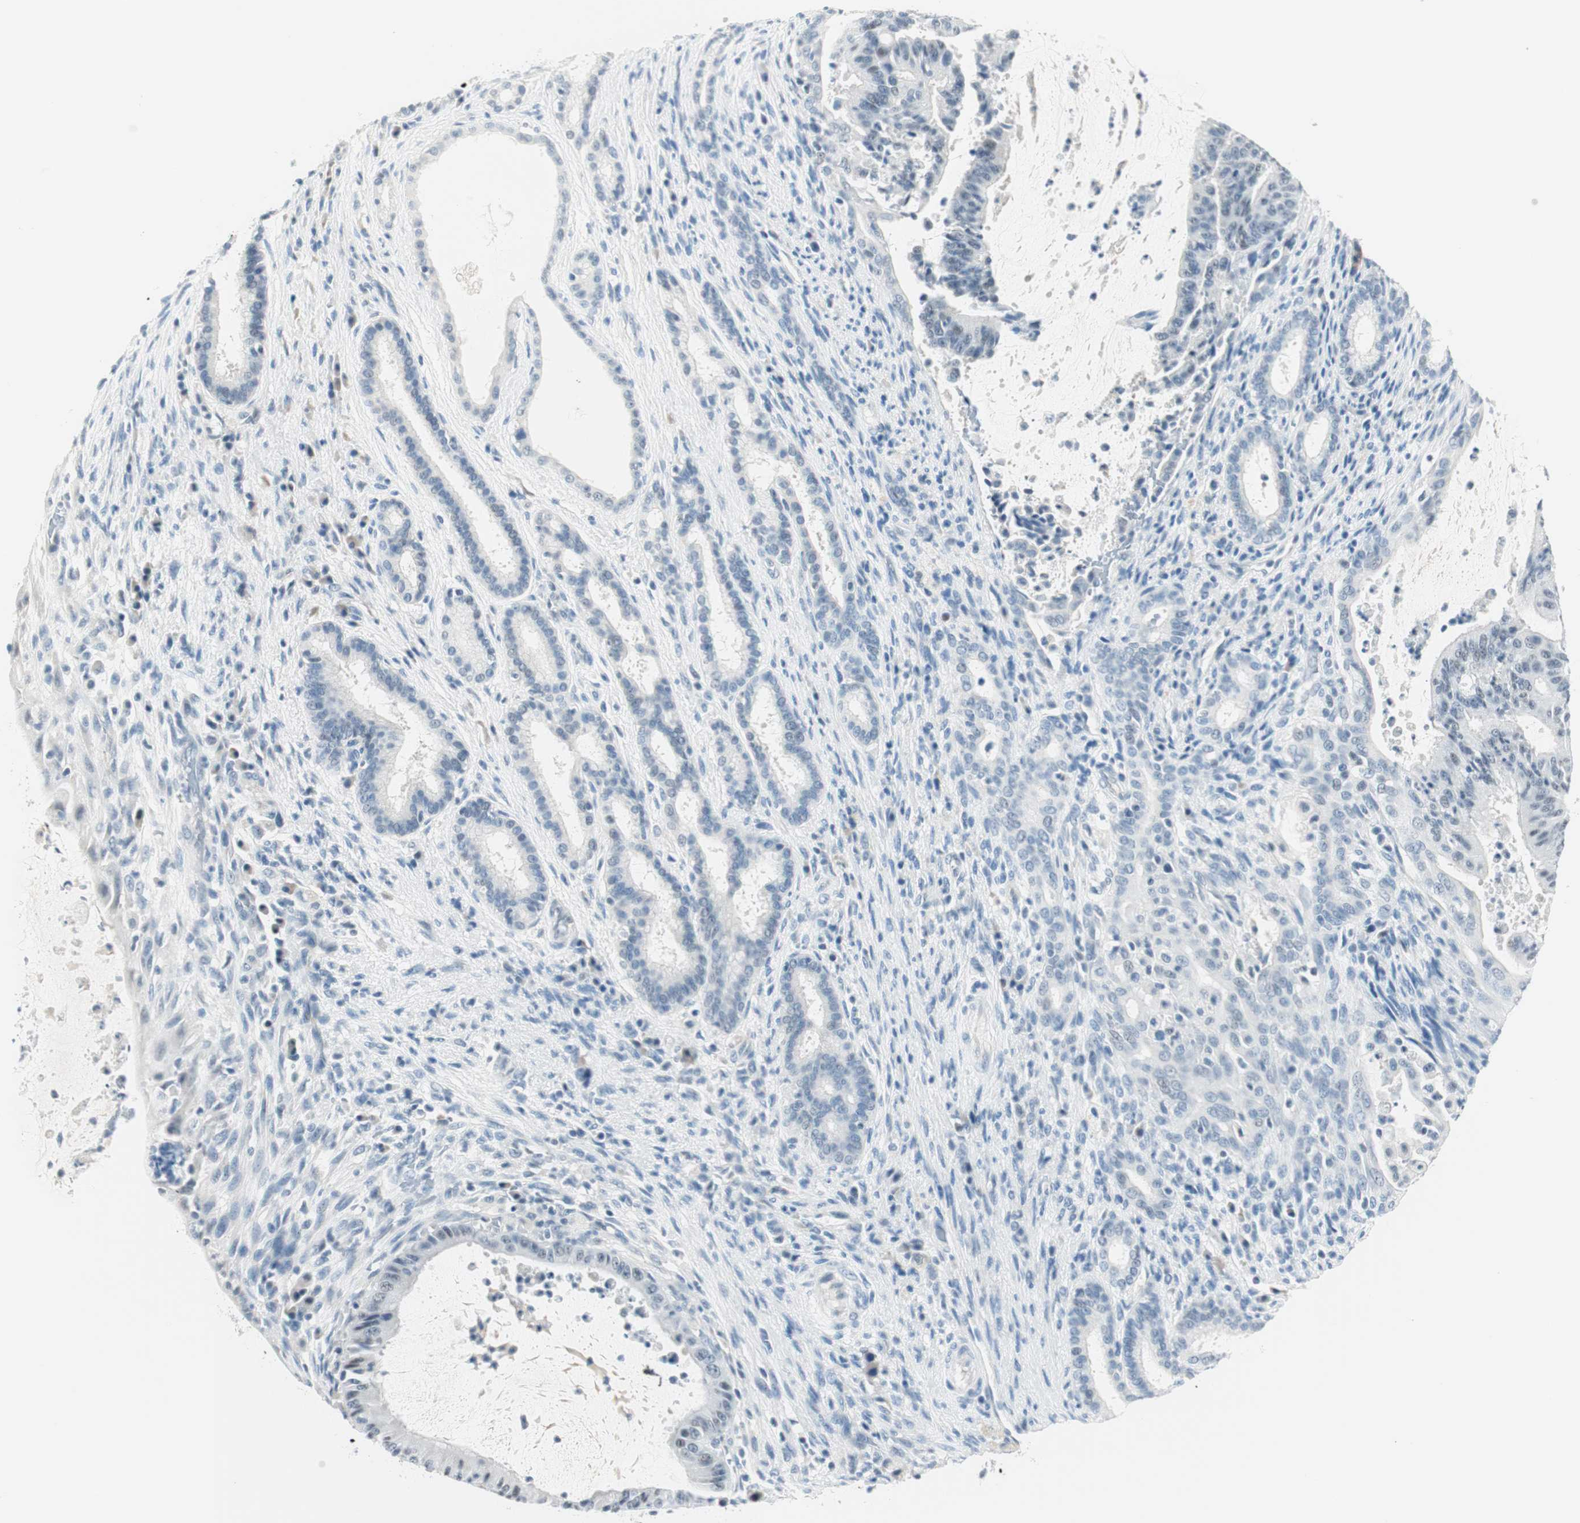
{"staining": {"intensity": "negative", "quantity": "none", "location": "none"}, "tissue": "liver cancer", "cell_type": "Tumor cells", "image_type": "cancer", "snomed": [{"axis": "morphology", "description": "Cholangiocarcinoma"}, {"axis": "topography", "description": "Liver"}], "caption": "This is a micrograph of IHC staining of liver cancer, which shows no positivity in tumor cells.", "gene": "HOXB13", "patient": {"sex": "female", "age": 73}}